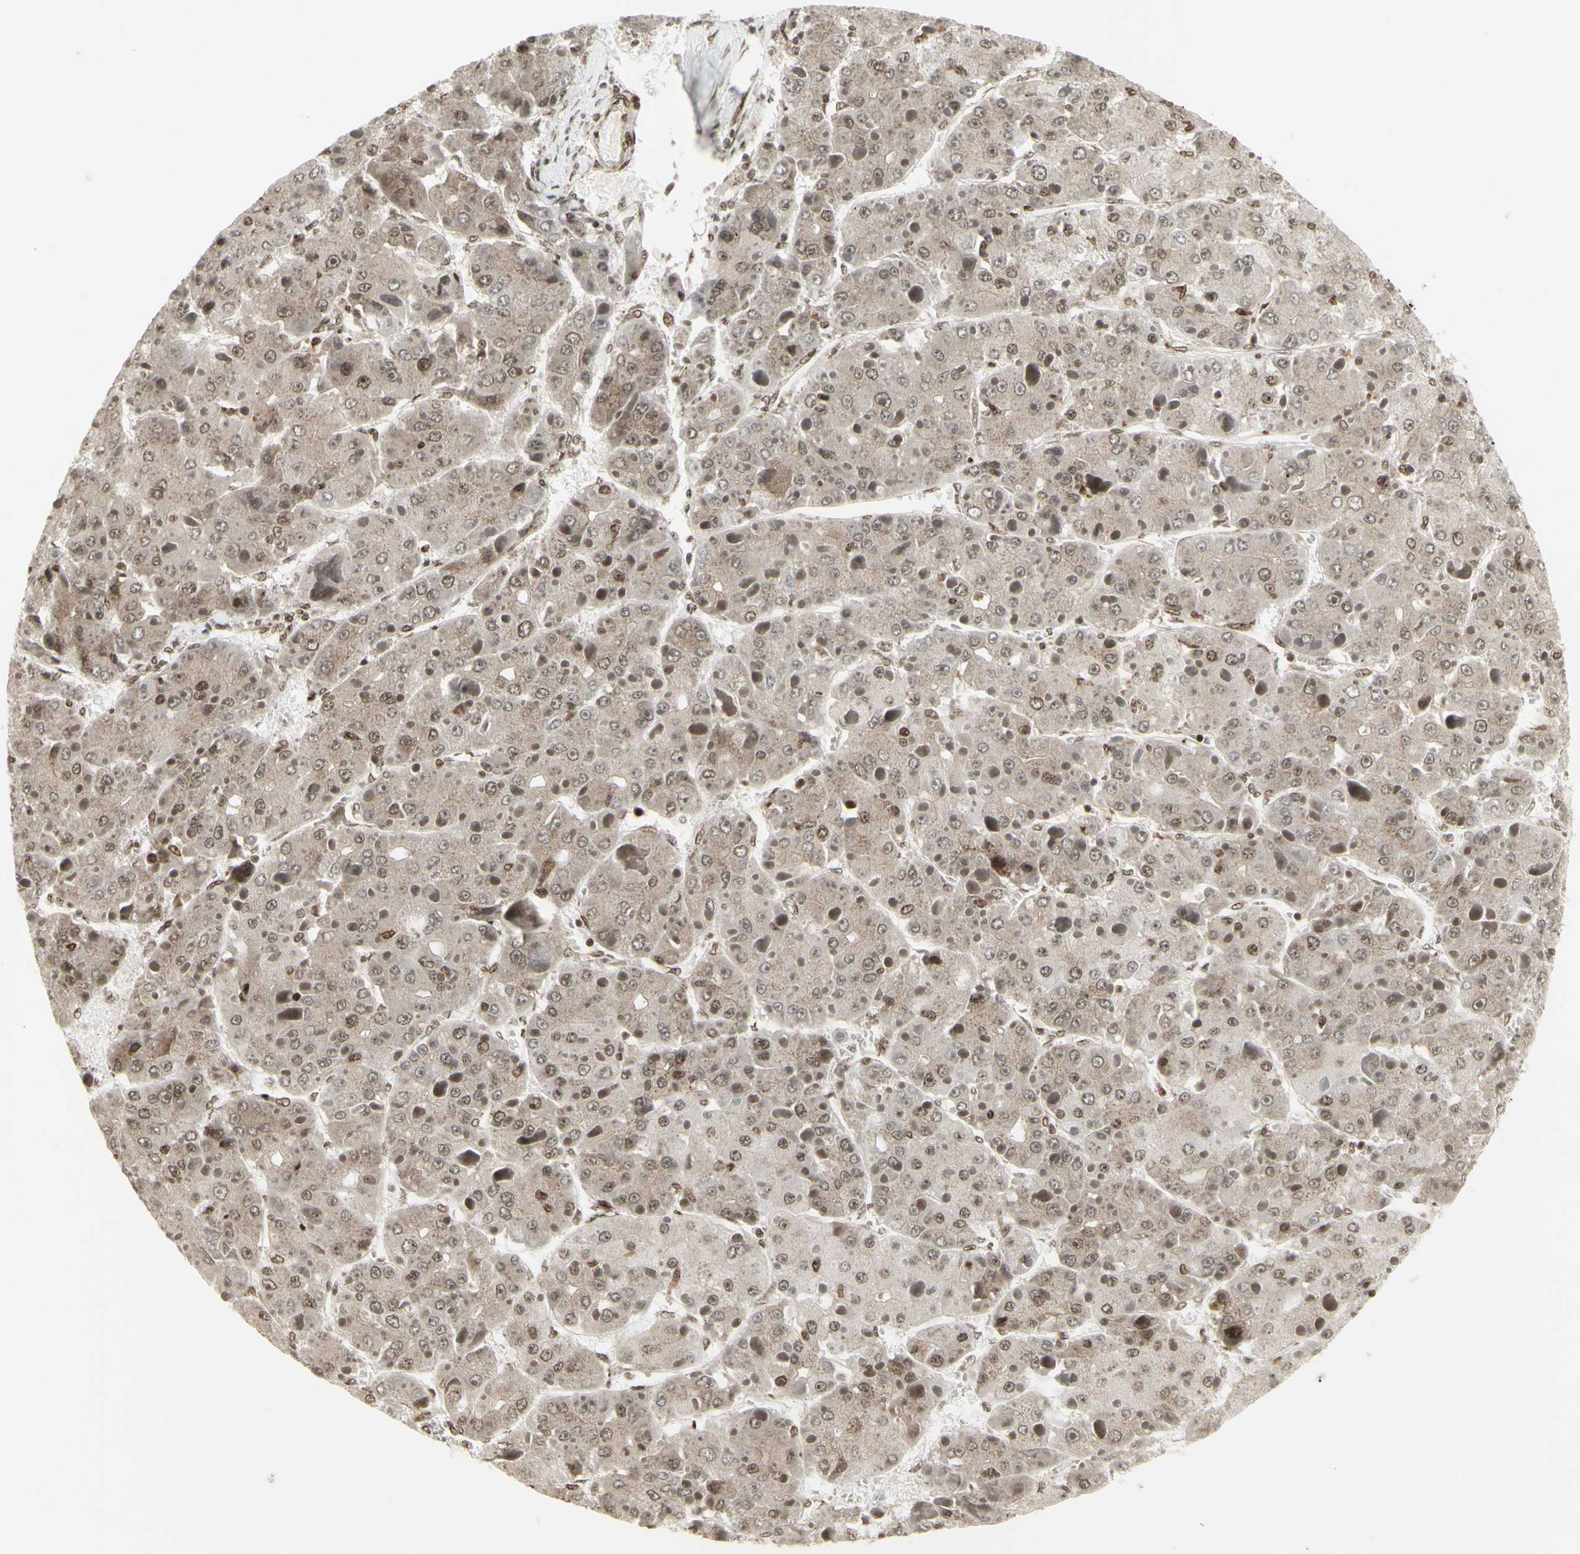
{"staining": {"intensity": "moderate", "quantity": ">75%", "location": "cytoplasmic/membranous,nuclear"}, "tissue": "liver cancer", "cell_type": "Tumor cells", "image_type": "cancer", "snomed": [{"axis": "morphology", "description": "Carcinoma, Hepatocellular, NOS"}, {"axis": "topography", "description": "Liver"}], "caption": "Protein expression analysis of human liver cancer (hepatocellular carcinoma) reveals moderate cytoplasmic/membranous and nuclear positivity in approximately >75% of tumor cells.", "gene": "CBX1", "patient": {"sex": "female", "age": 73}}